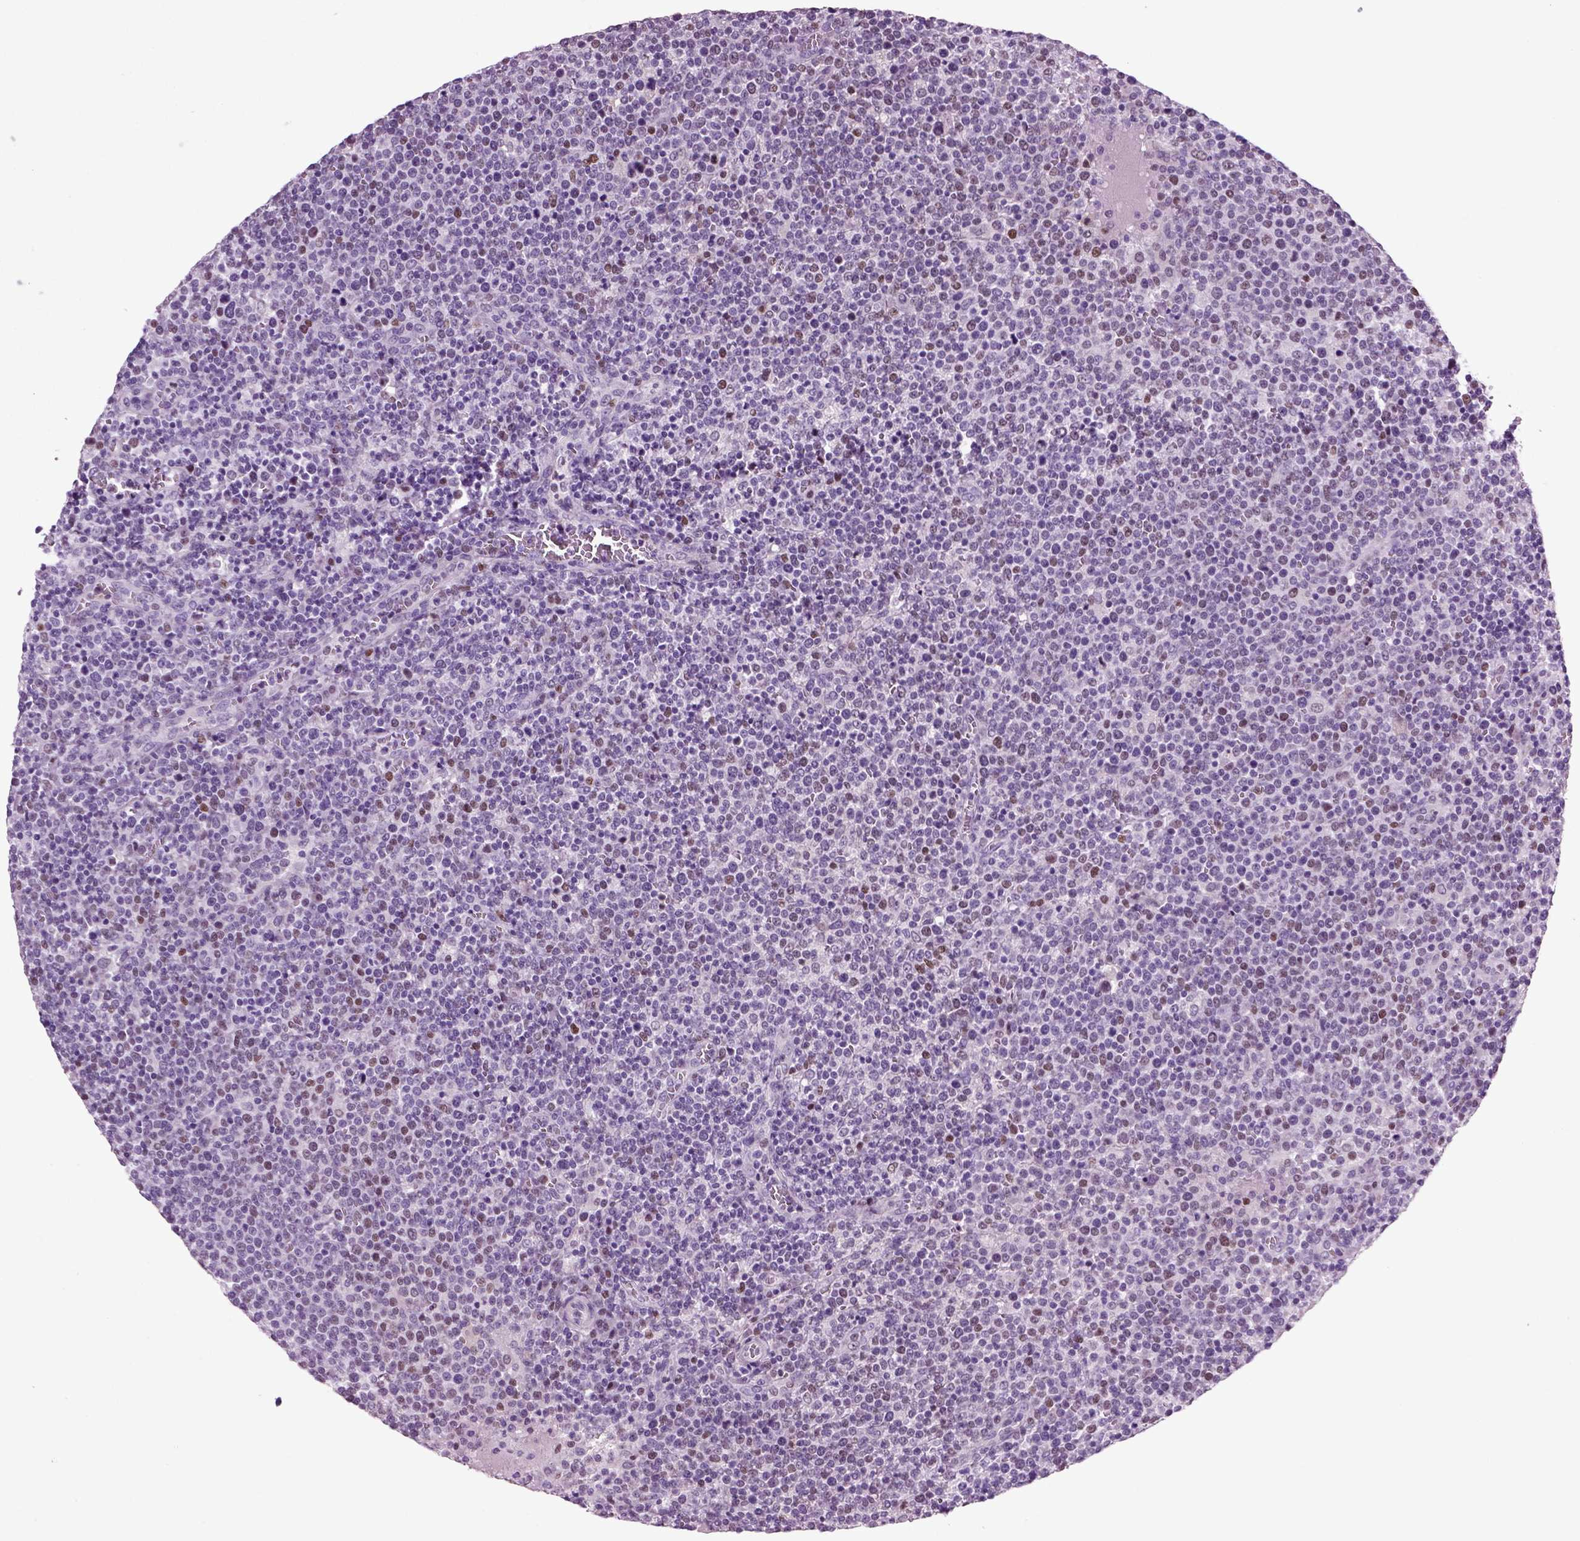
{"staining": {"intensity": "negative", "quantity": "none", "location": "none"}, "tissue": "lymphoma", "cell_type": "Tumor cells", "image_type": "cancer", "snomed": [{"axis": "morphology", "description": "Malignant lymphoma, non-Hodgkin's type, High grade"}, {"axis": "topography", "description": "Lymph node"}], "caption": "A histopathology image of lymphoma stained for a protein exhibits no brown staining in tumor cells.", "gene": "ARID3A", "patient": {"sex": "male", "age": 61}}